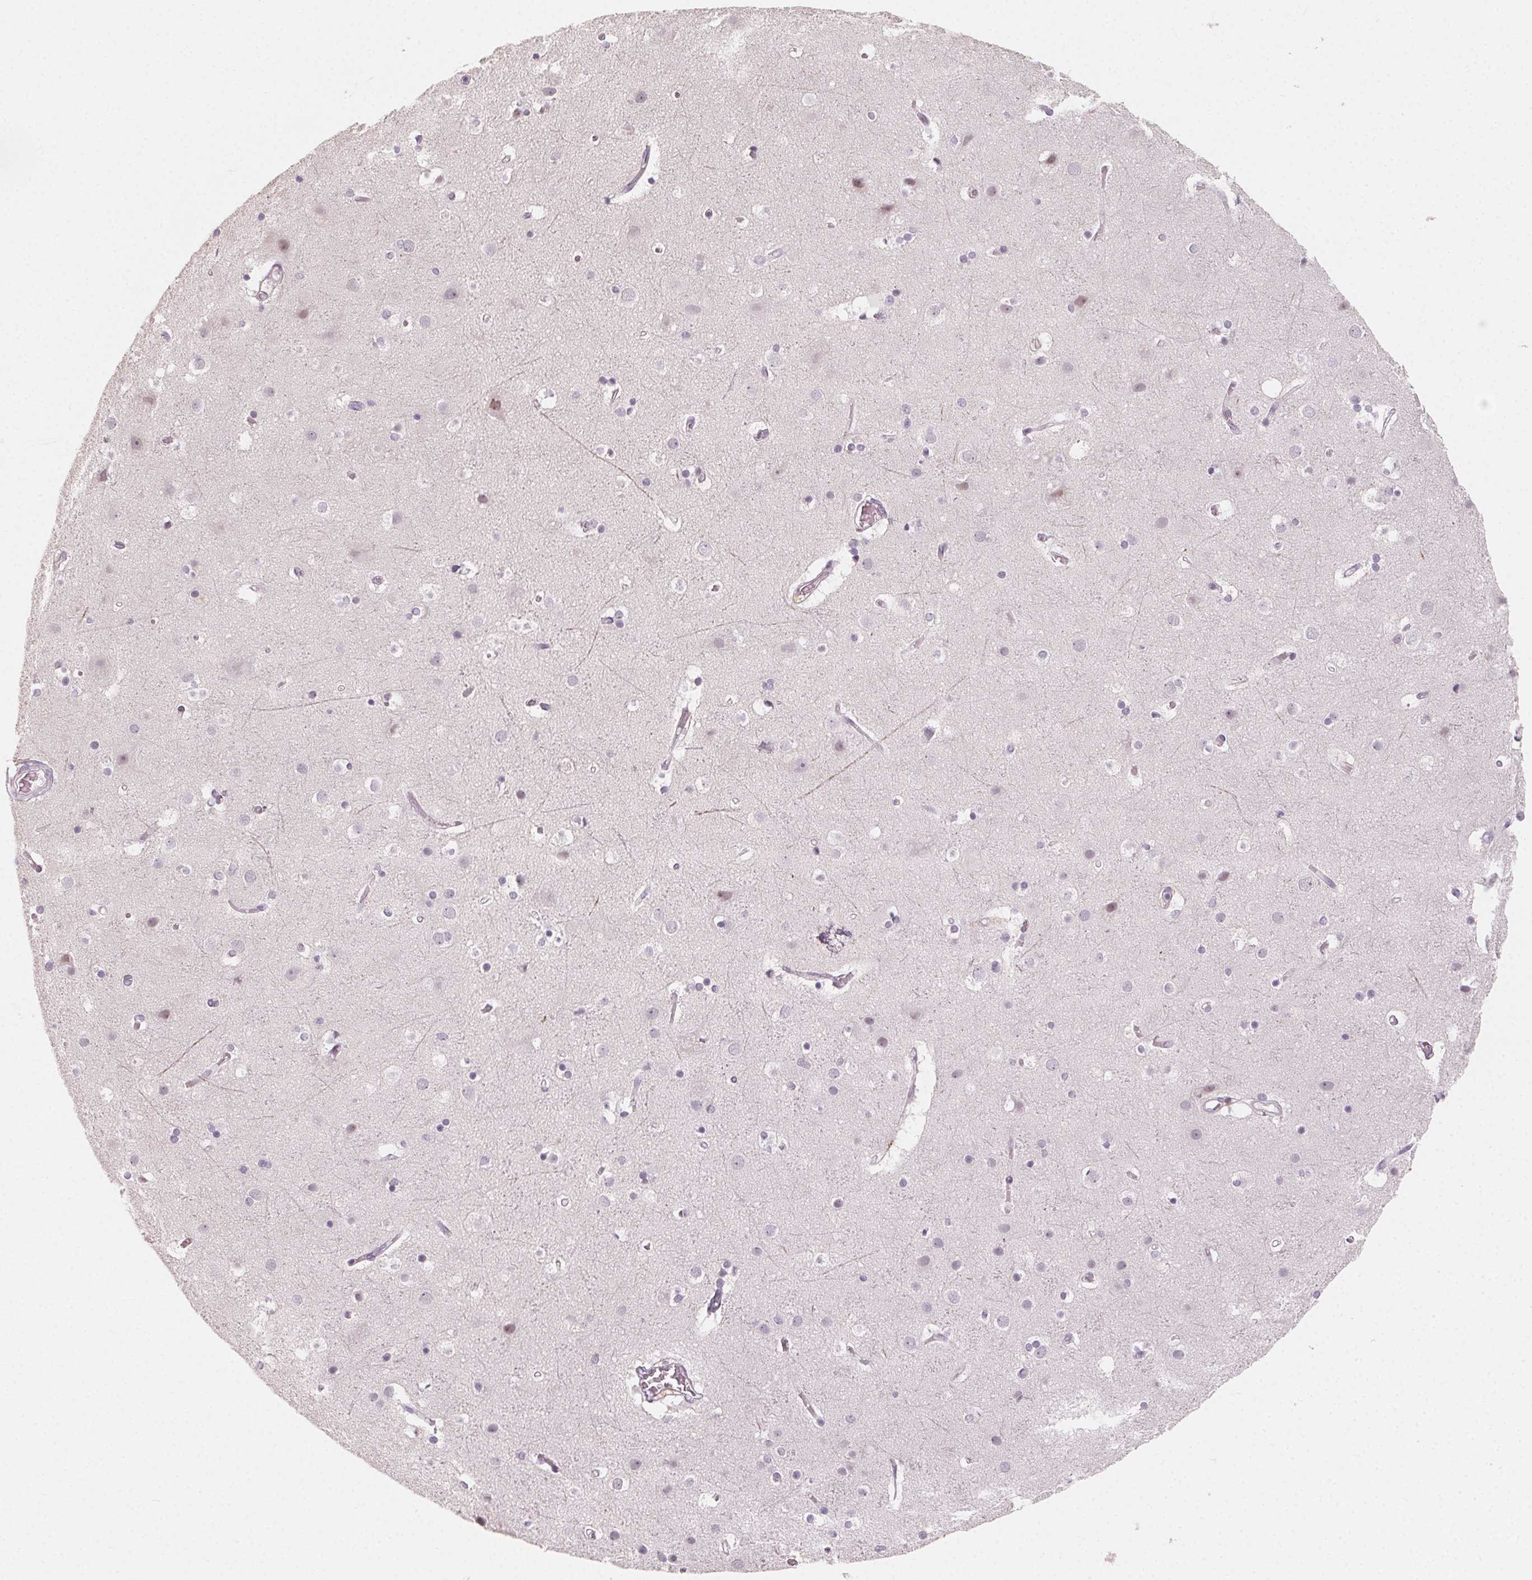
{"staining": {"intensity": "negative", "quantity": "none", "location": "none"}, "tissue": "cerebral cortex", "cell_type": "Endothelial cells", "image_type": "normal", "snomed": [{"axis": "morphology", "description": "Normal tissue, NOS"}, {"axis": "topography", "description": "Cerebral cortex"}], "caption": "Endothelial cells show no significant positivity in normal cerebral cortex.", "gene": "CCDC96", "patient": {"sex": "female", "age": 52}}